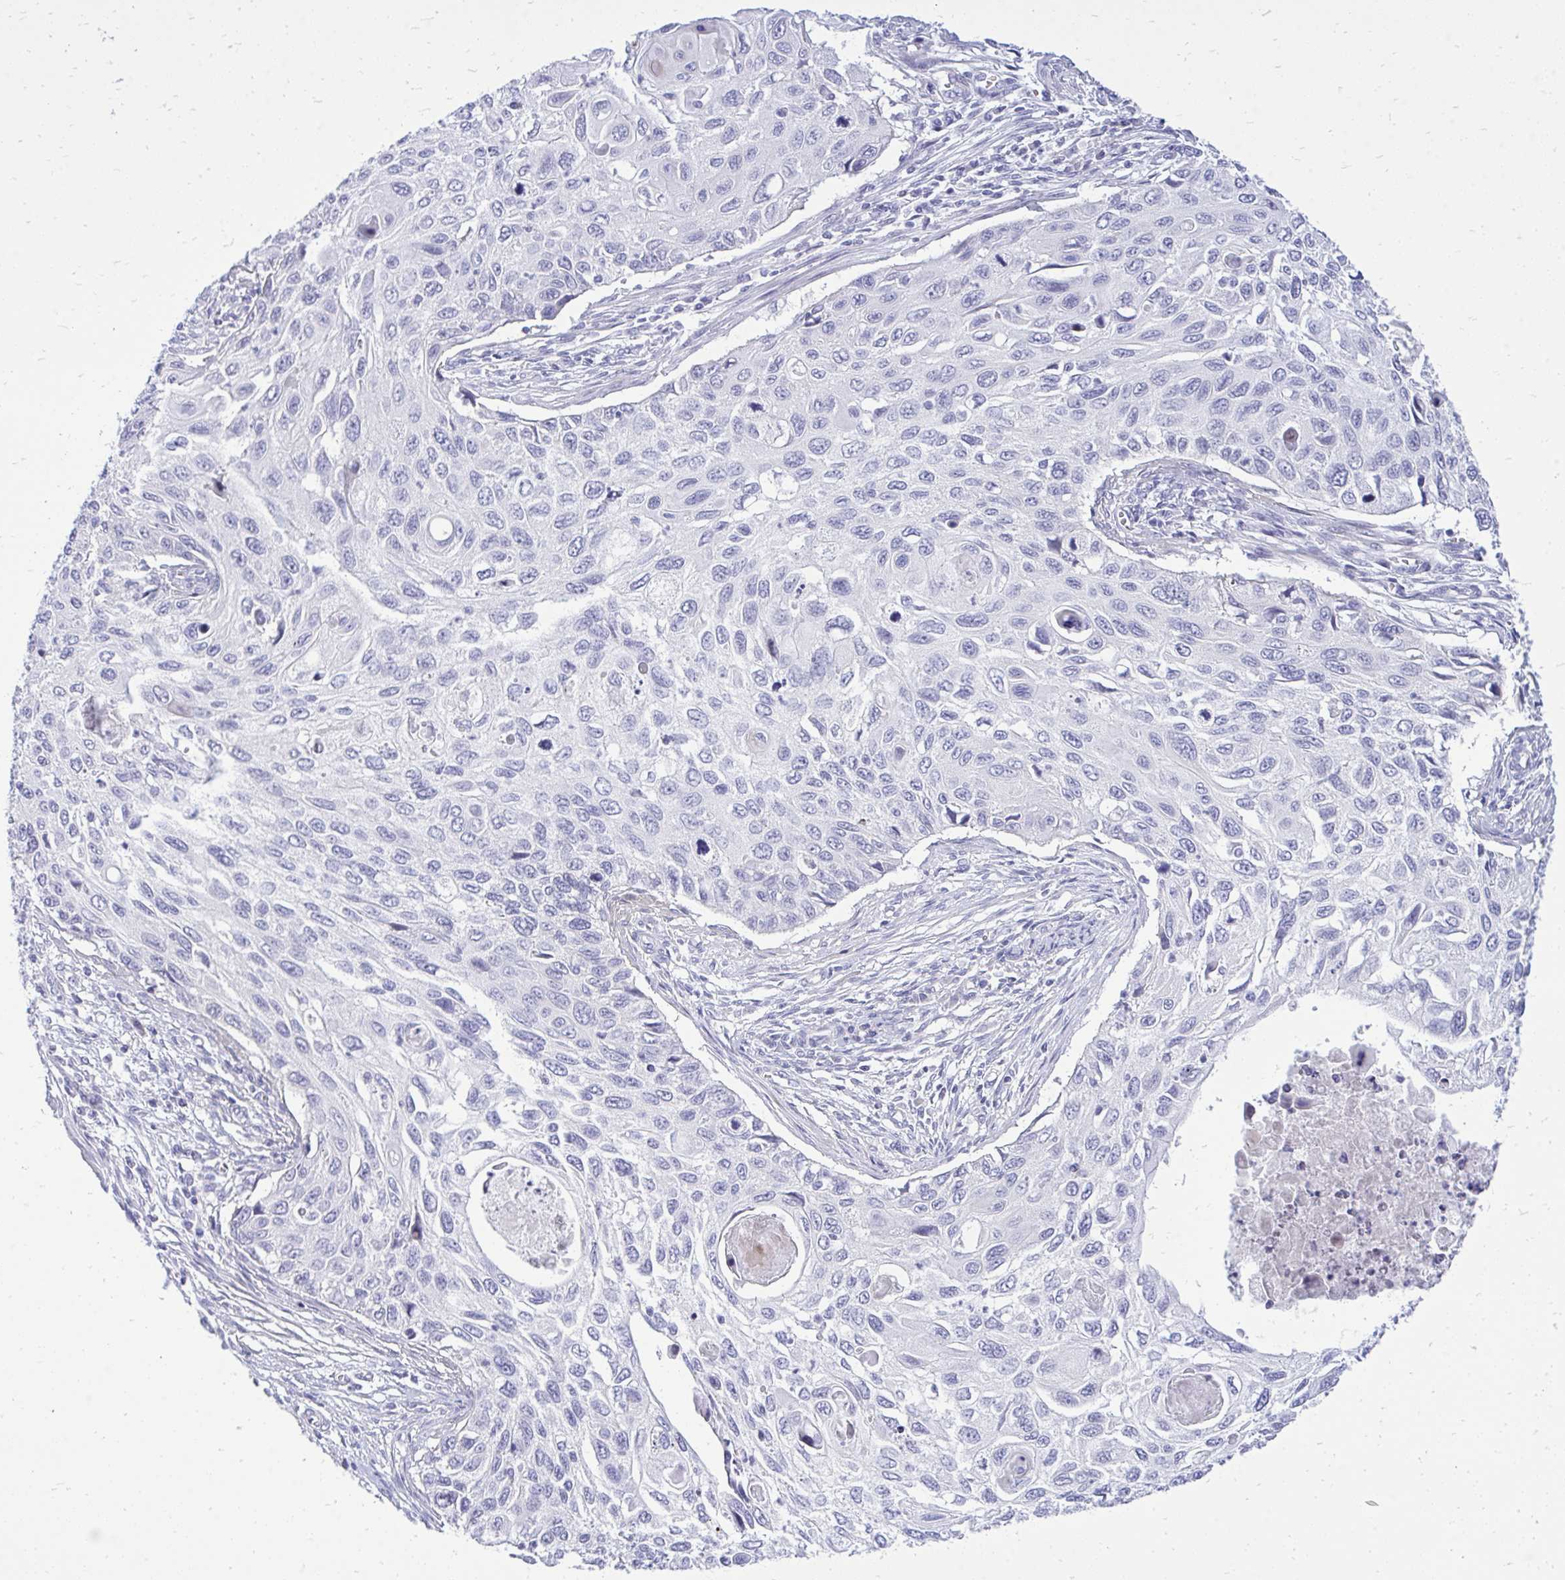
{"staining": {"intensity": "negative", "quantity": "none", "location": "none"}, "tissue": "cervical cancer", "cell_type": "Tumor cells", "image_type": "cancer", "snomed": [{"axis": "morphology", "description": "Squamous cell carcinoma, NOS"}, {"axis": "topography", "description": "Cervix"}], "caption": "Cervical cancer stained for a protein using IHC exhibits no positivity tumor cells.", "gene": "GABRA1", "patient": {"sex": "female", "age": 70}}